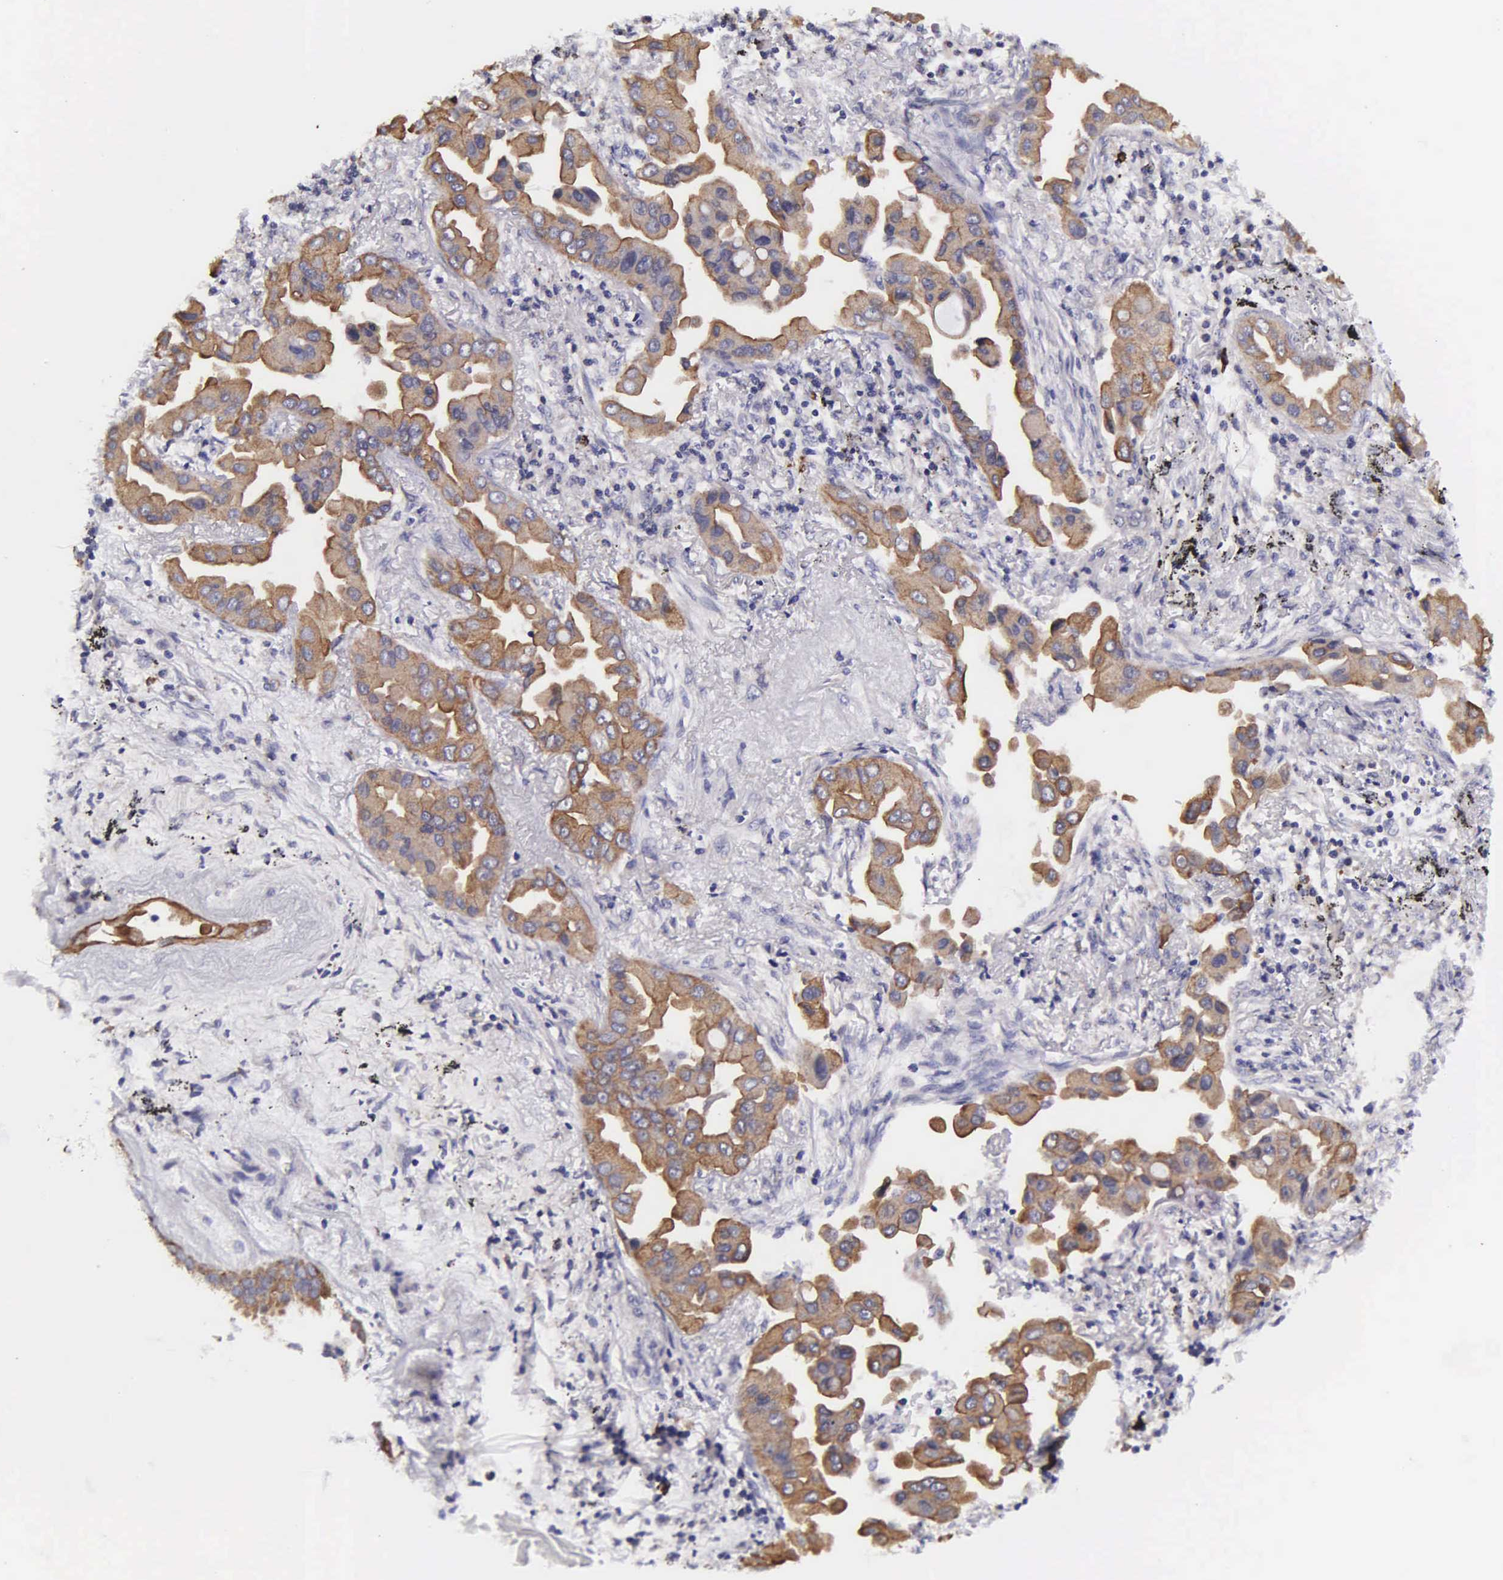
{"staining": {"intensity": "moderate", "quantity": ">75%", "location": "cytoplasmic/membranous"}, "tissue": "lung cancer", "cell_type": "Tumor cells", "image_type": "cancer", "snomed": [{"axis": "morphology", "description": "Adenocarcinoma, NOS"}, {"axis": "topography", "description": "Lung"}], "caption": "Adenocarcinoma (lung) stained for a protein reveals moderate cytoplasmic/membranous positivity in tumor cells.", "gene": "PSMA3", "patient": {"sex": "male", "age": 68}}